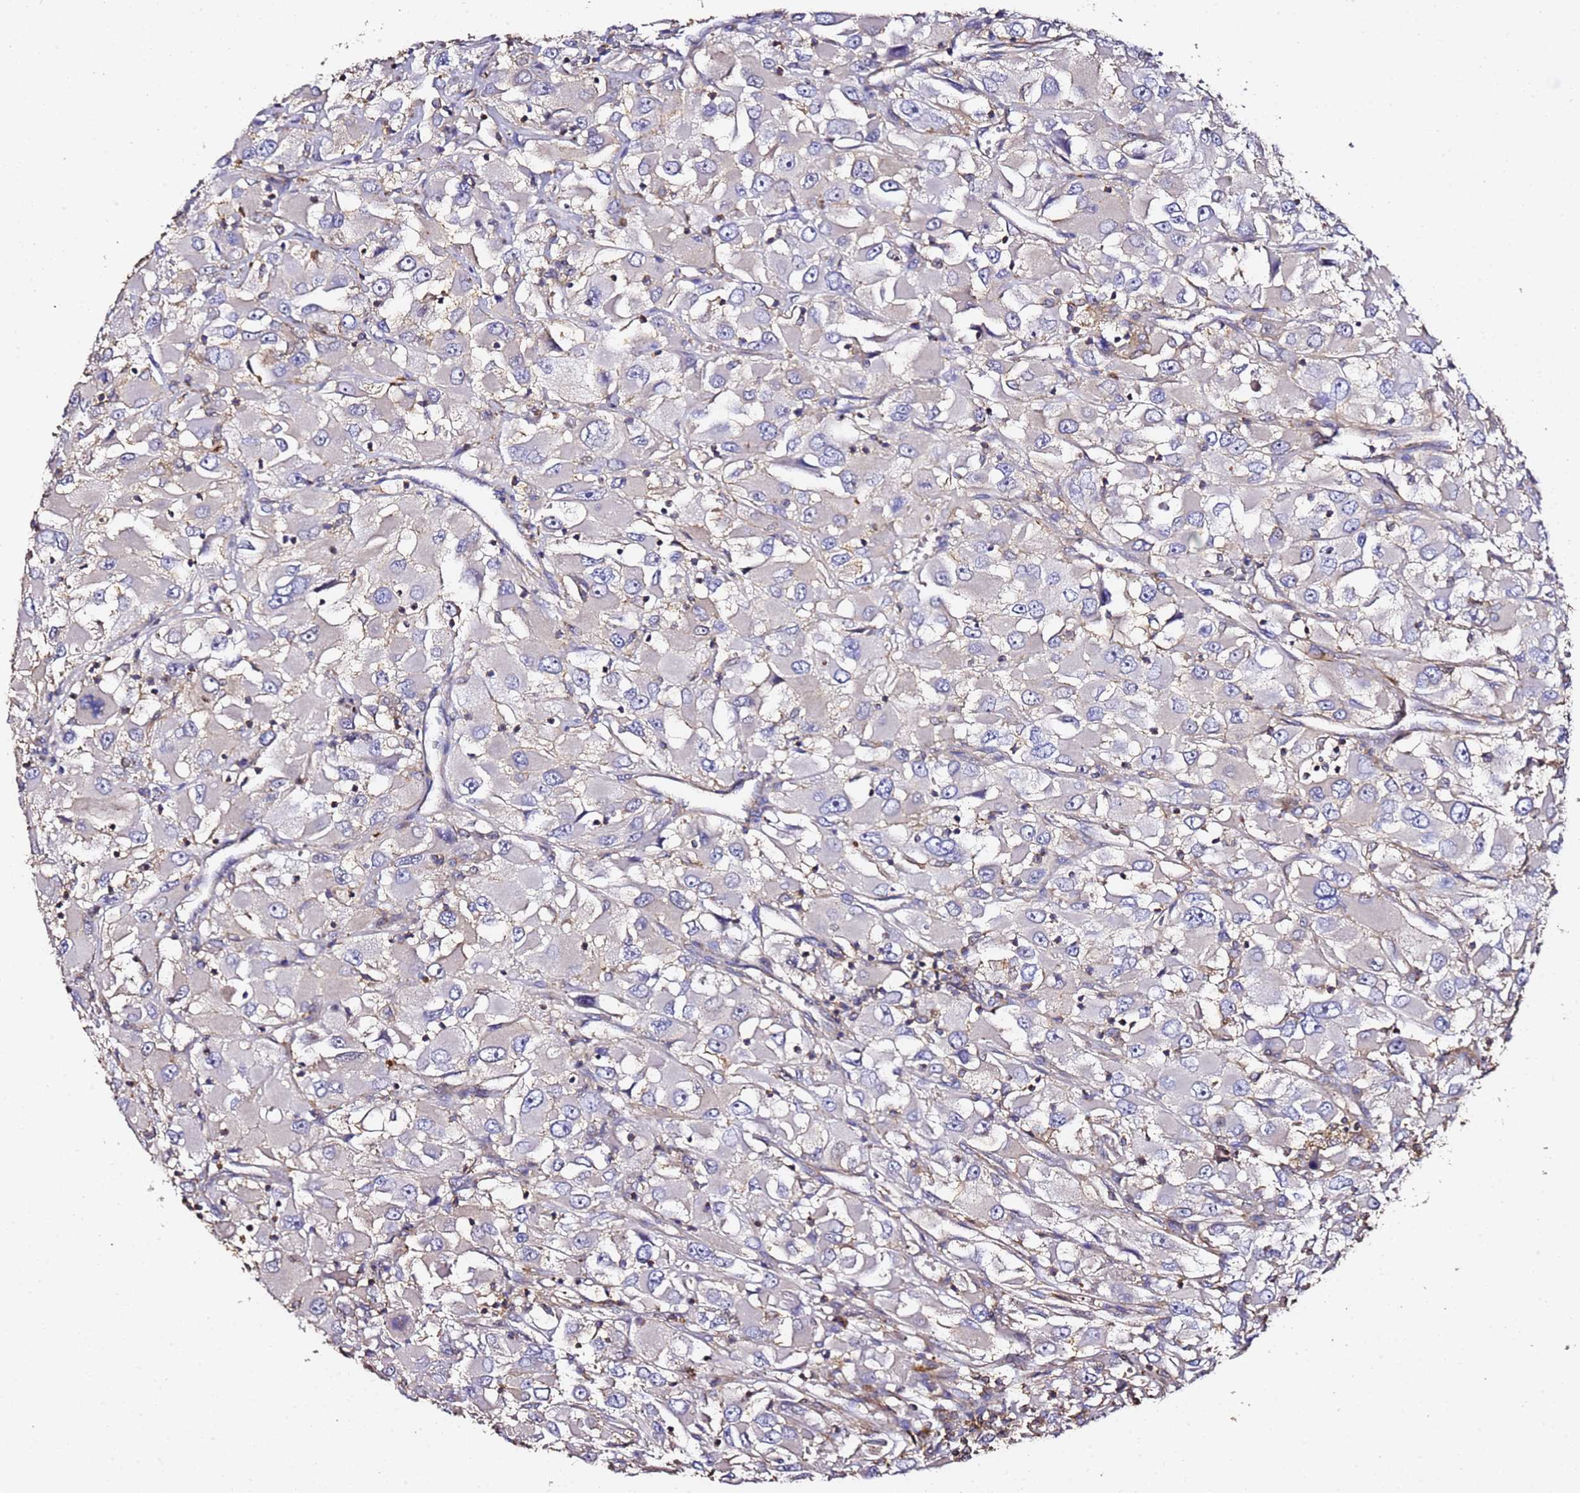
{"staining": {"intensity": "negative", "quantity": "none", "location": "none"}, "tissue": "renal cancer", "cell_type": "Tumor cells", "image_type": "cancer", "snomed": [{"axis": "morphology", "description": "Adenocarcinoma, NOS"}, {"axis": "topography", "description": "Kidney"}], "caption": "A high-resolution histopathology image shows immunohistochemistry staining of renal cancer, which demonstrates no significant staining in tumor cells. The staining was performed using DAB (3,3'-diaminobenzidine) to visualize the protein expression in brown, while the nuclei were stained in blue with hematoxylin (Magnification: 20x).", "gene": "ZFP36L2", "patient": {"sex": "female", "age": 52}}